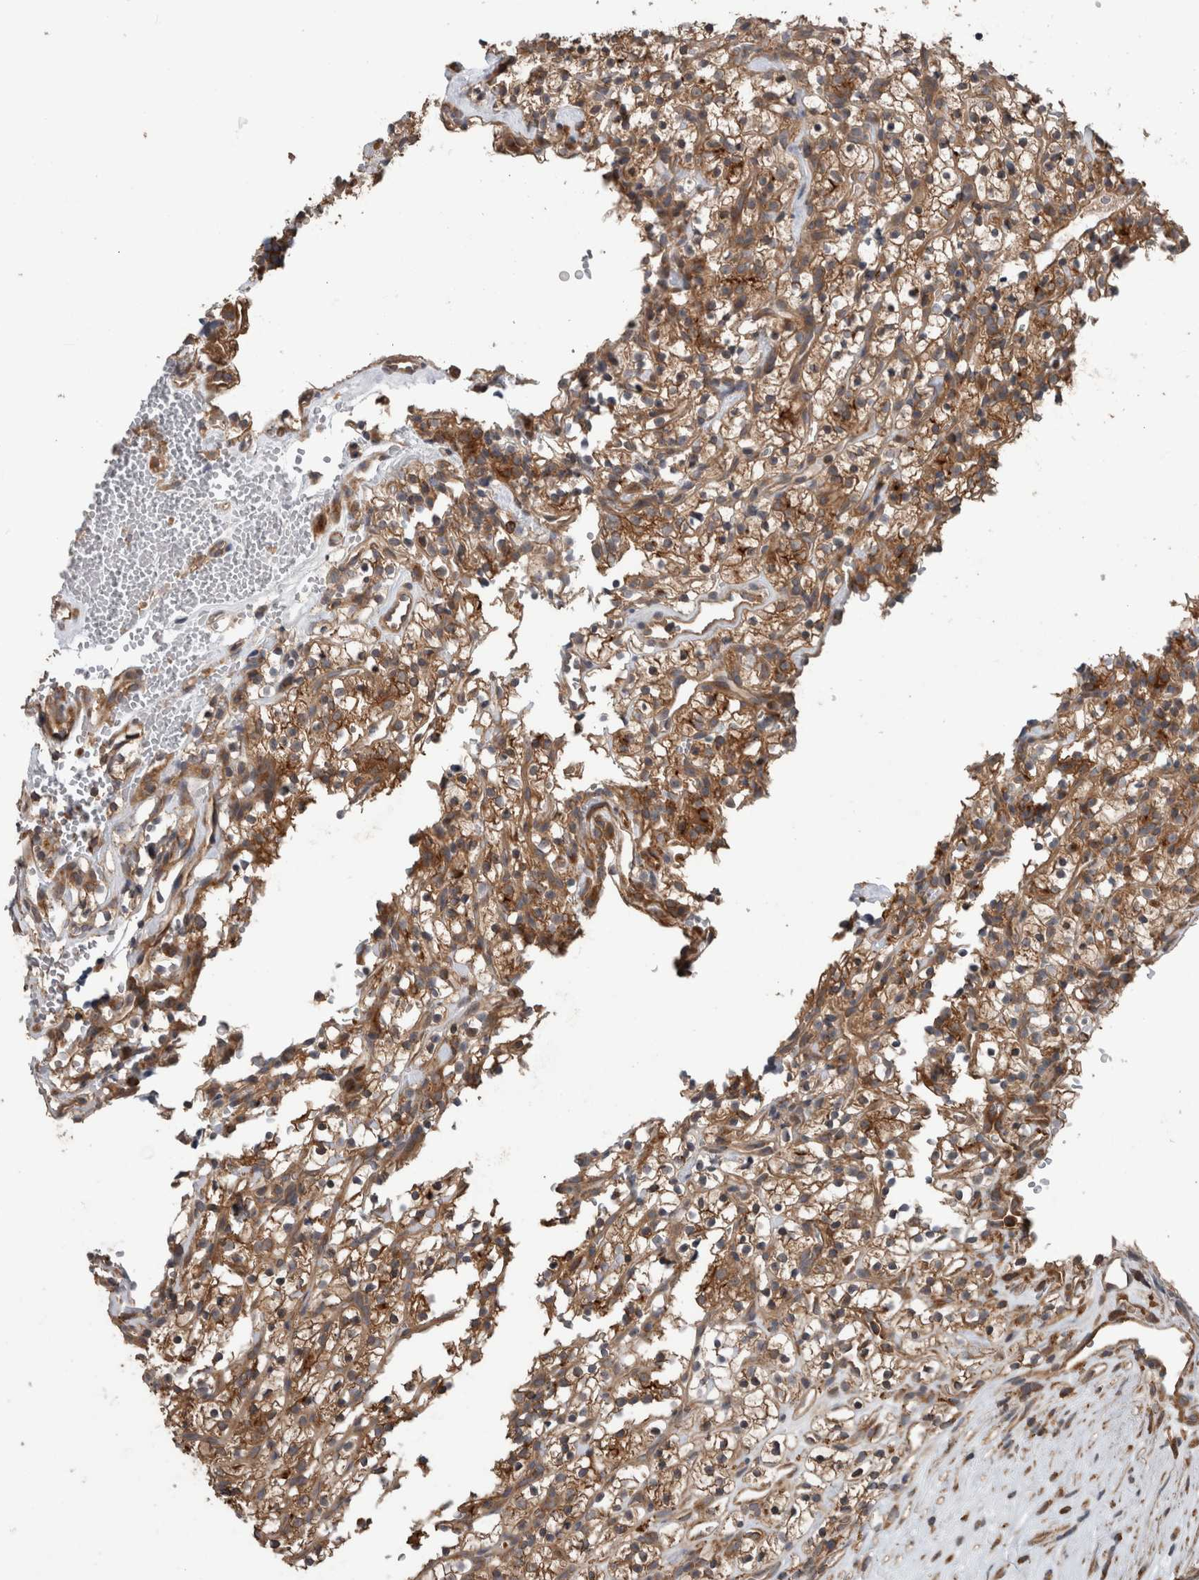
{"staining": {"intensity": "moderate", "quantity": ">75%", "location": "cytoplasmic/membranous"}, "tissue": "renal cancer", "cell_type": "Tumor cells", "image_type": "cancer", "snomed": [{"axis": "morphology", "description": "Adenocarcinoma, NOS"}, {"axis": "topography", "description": "Kidney"}], "caption": "DAB immunohistochemical staining of human adenocarcinoma (renal) shows moderate cytoplasmic/membranous protein expression in about >75% of tumor cells. Immunohistochemistry (ihc) stains the protein in brown and the nuclei are stained blue.", "gene": "RIOK3", "patient": {"sex": "female", "age": 57}}